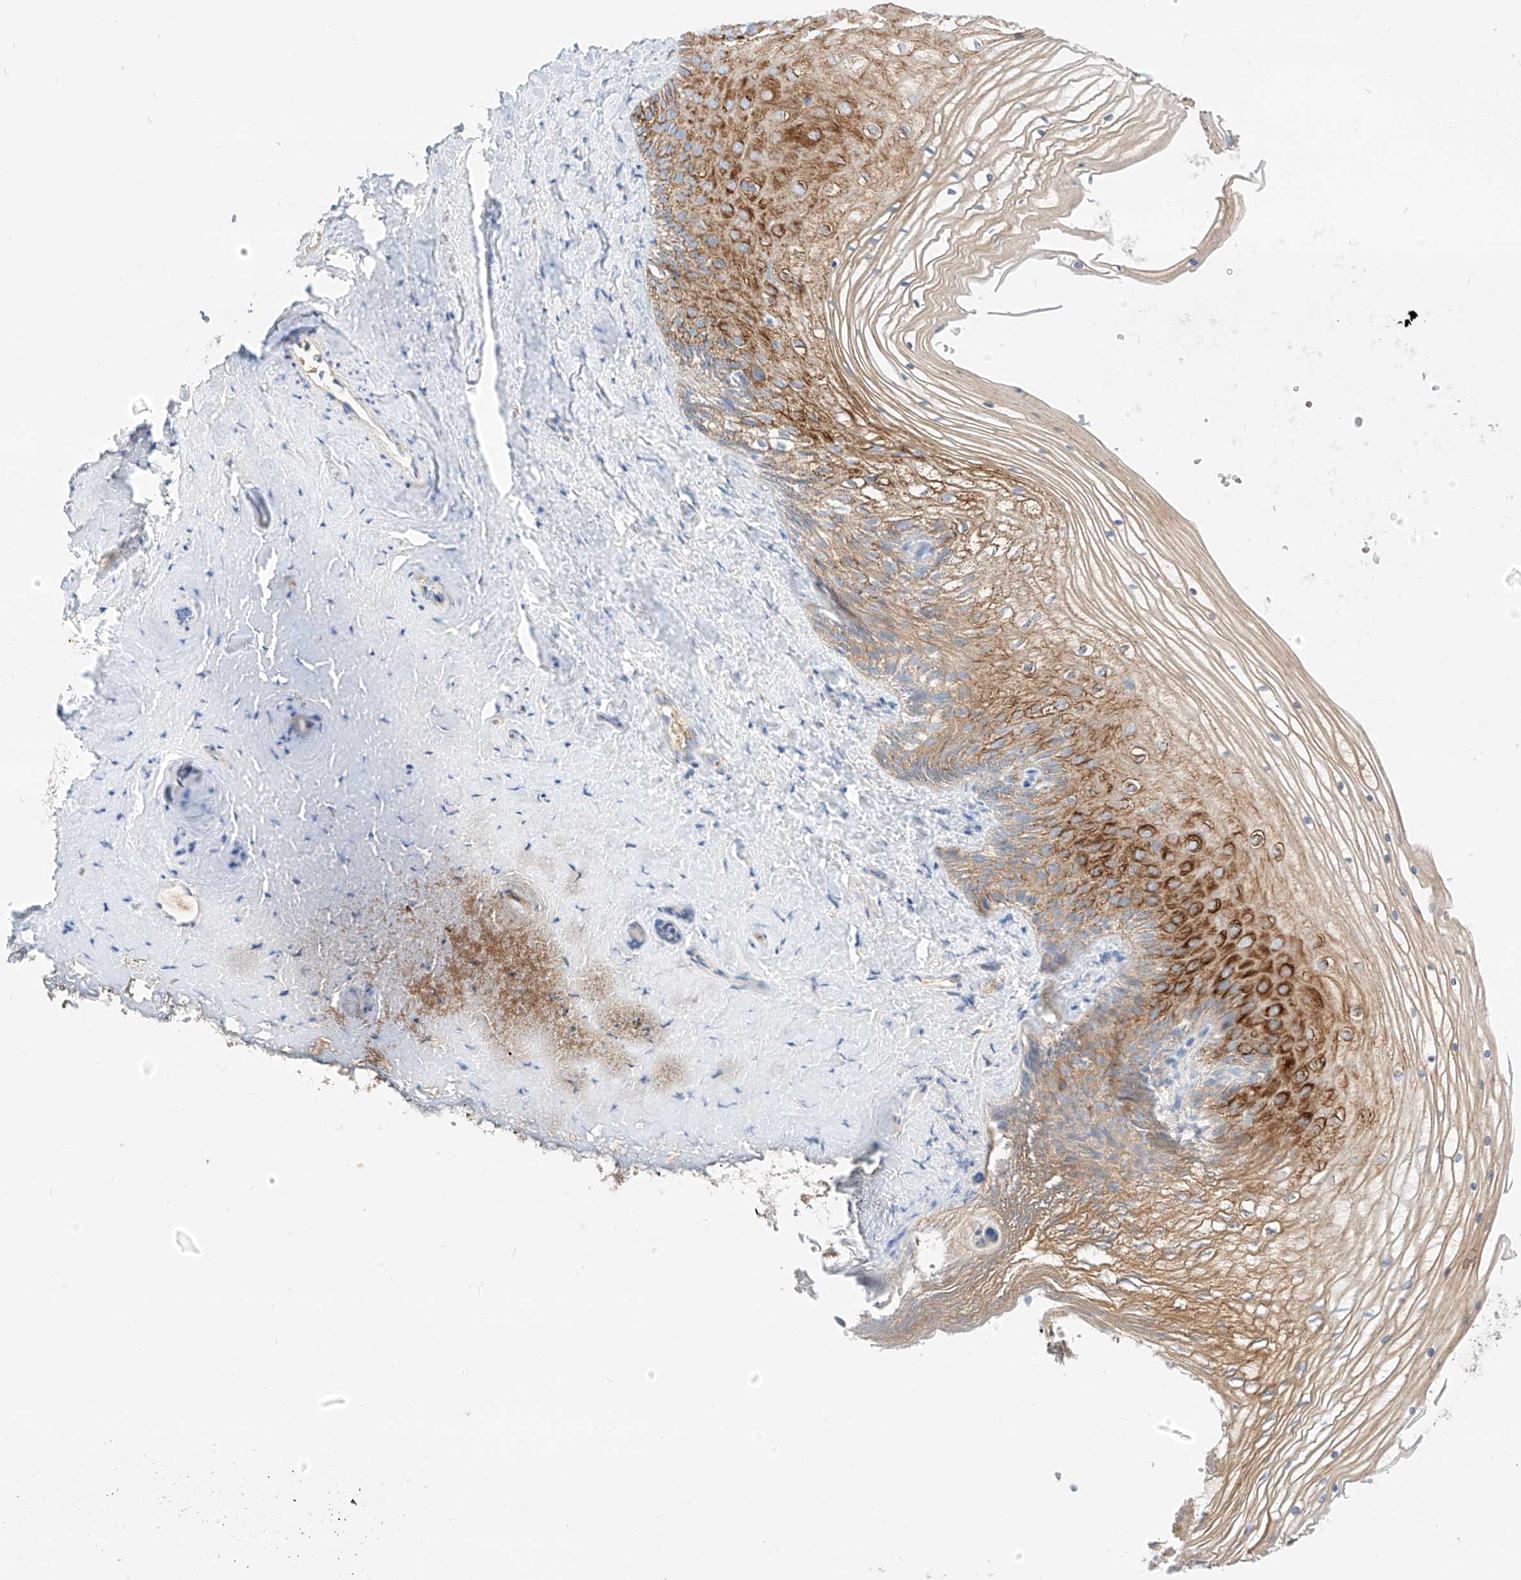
{"staining": {"intensity": "strong", "quantity": ">75%", "location": "cytoplasmic/membranous"}, "tissue": "vagina", "cell_type": "Squamous epithelial cells", "image_type": "normal", "snomed": [{"axis": "morphology", "description": "Normal tissue, NOS"}, {"axis": "topography", "description": "Vagina"}, {"axis": "topography", "description": "Cervix"}], "caption": "Human vagina stained for a protein (brown) shows strong cytoplasmic/membranous positive positivity in about >75% of squamous epithelial cells.", "gene": "MAP7", "patient": {"sex": "female", "age": 40}}